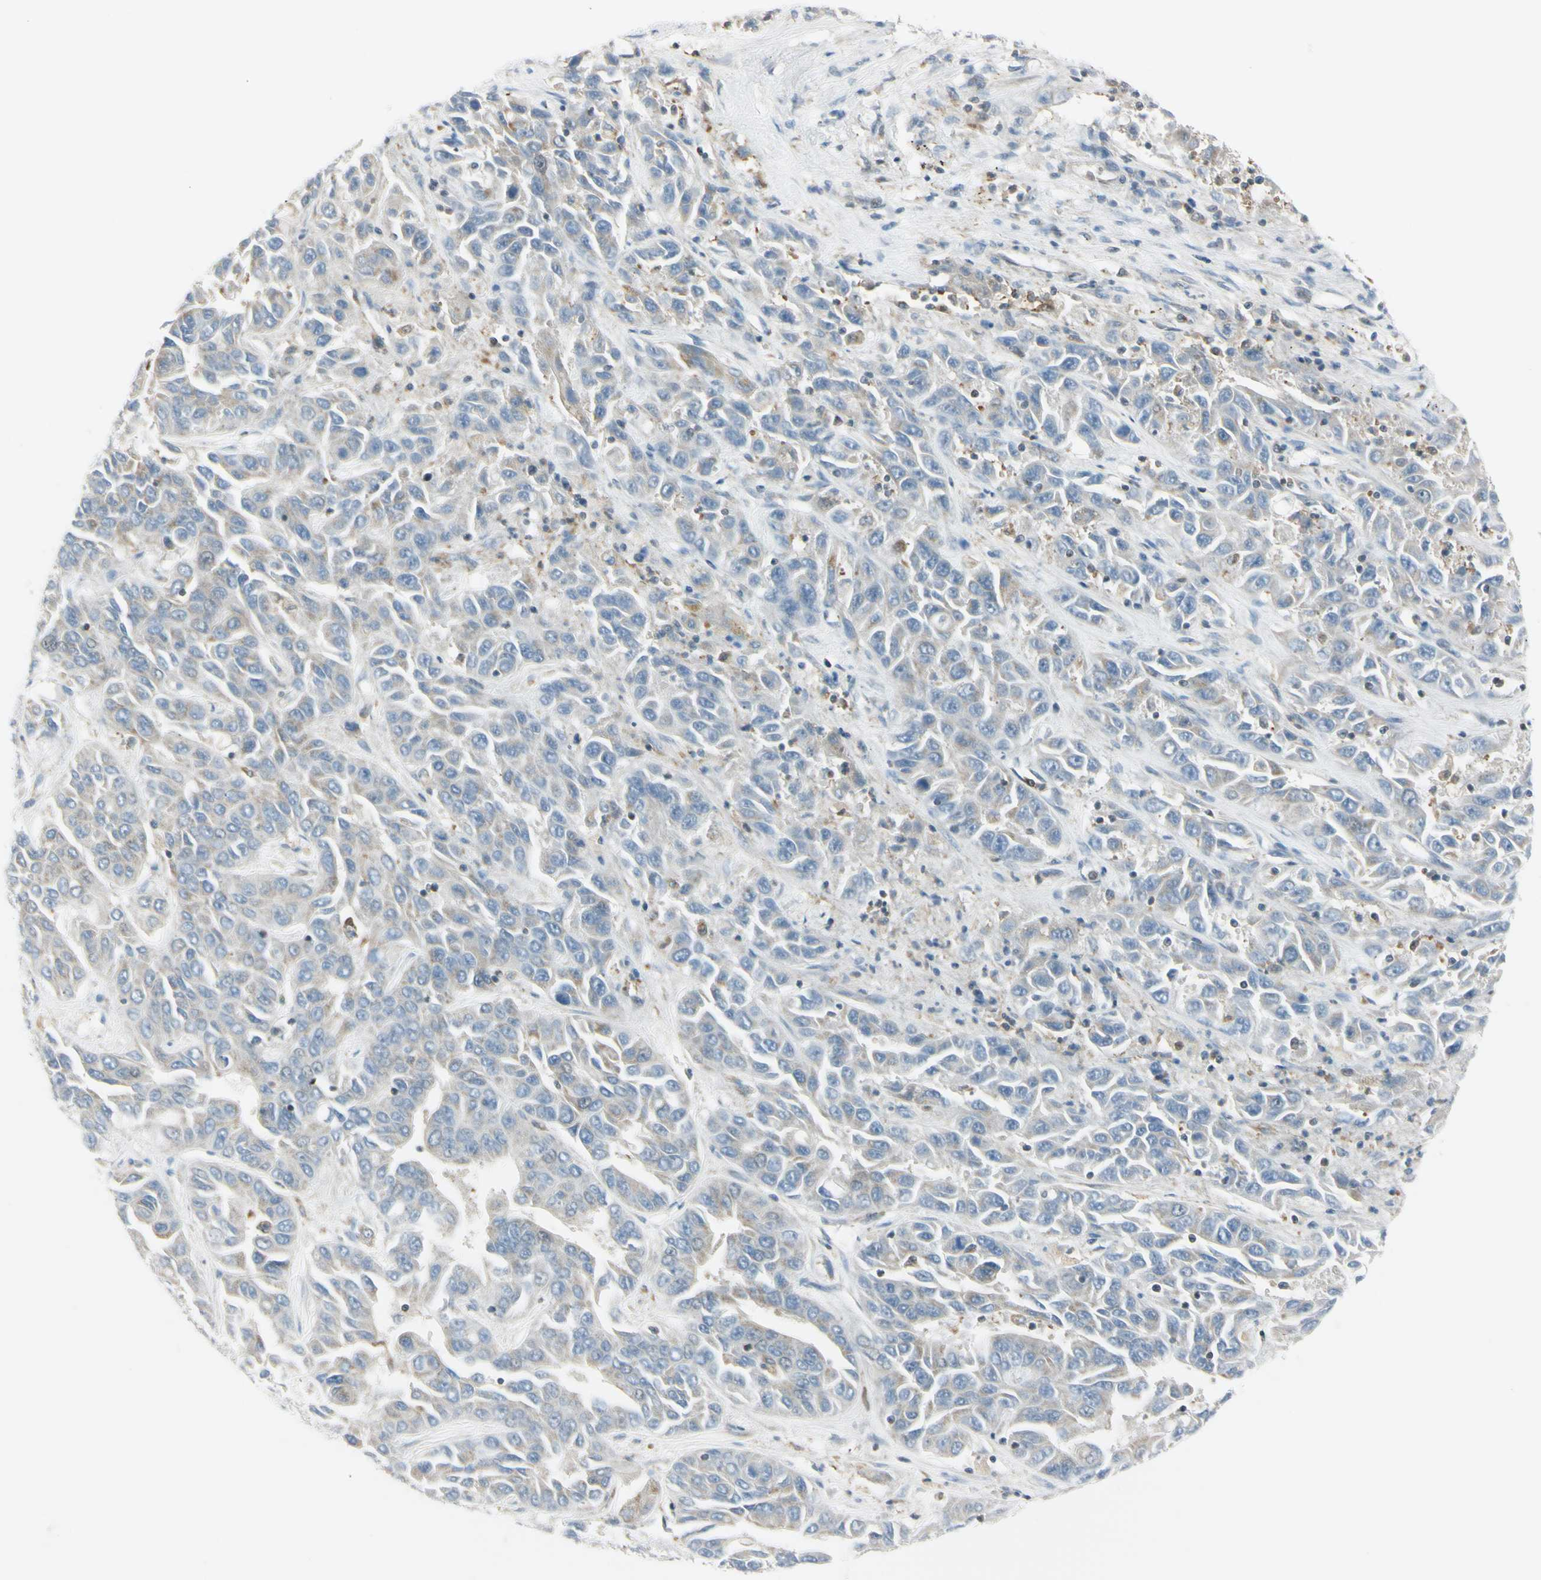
{"staining": {"intensity": "weak", "quantity": ">75%", "location": "cytoplasmic/membranous"}, "tissue": "liver cancer", "cell_type": "Tumor cells", "image_type": "cancer", "snomed": [{"axis": "morphology", "description": "Cholangiocarcinoma"}, {"axis": "topography", "description": "Liver"}], "caption": "Tumor cells show low levels of weak cytoplasmic/membranous expression in about >75% of cells in human cholangiocarcinoma (liver).", "gene": "CYRIB", "patient": {"sex": "female", "age": 52}}